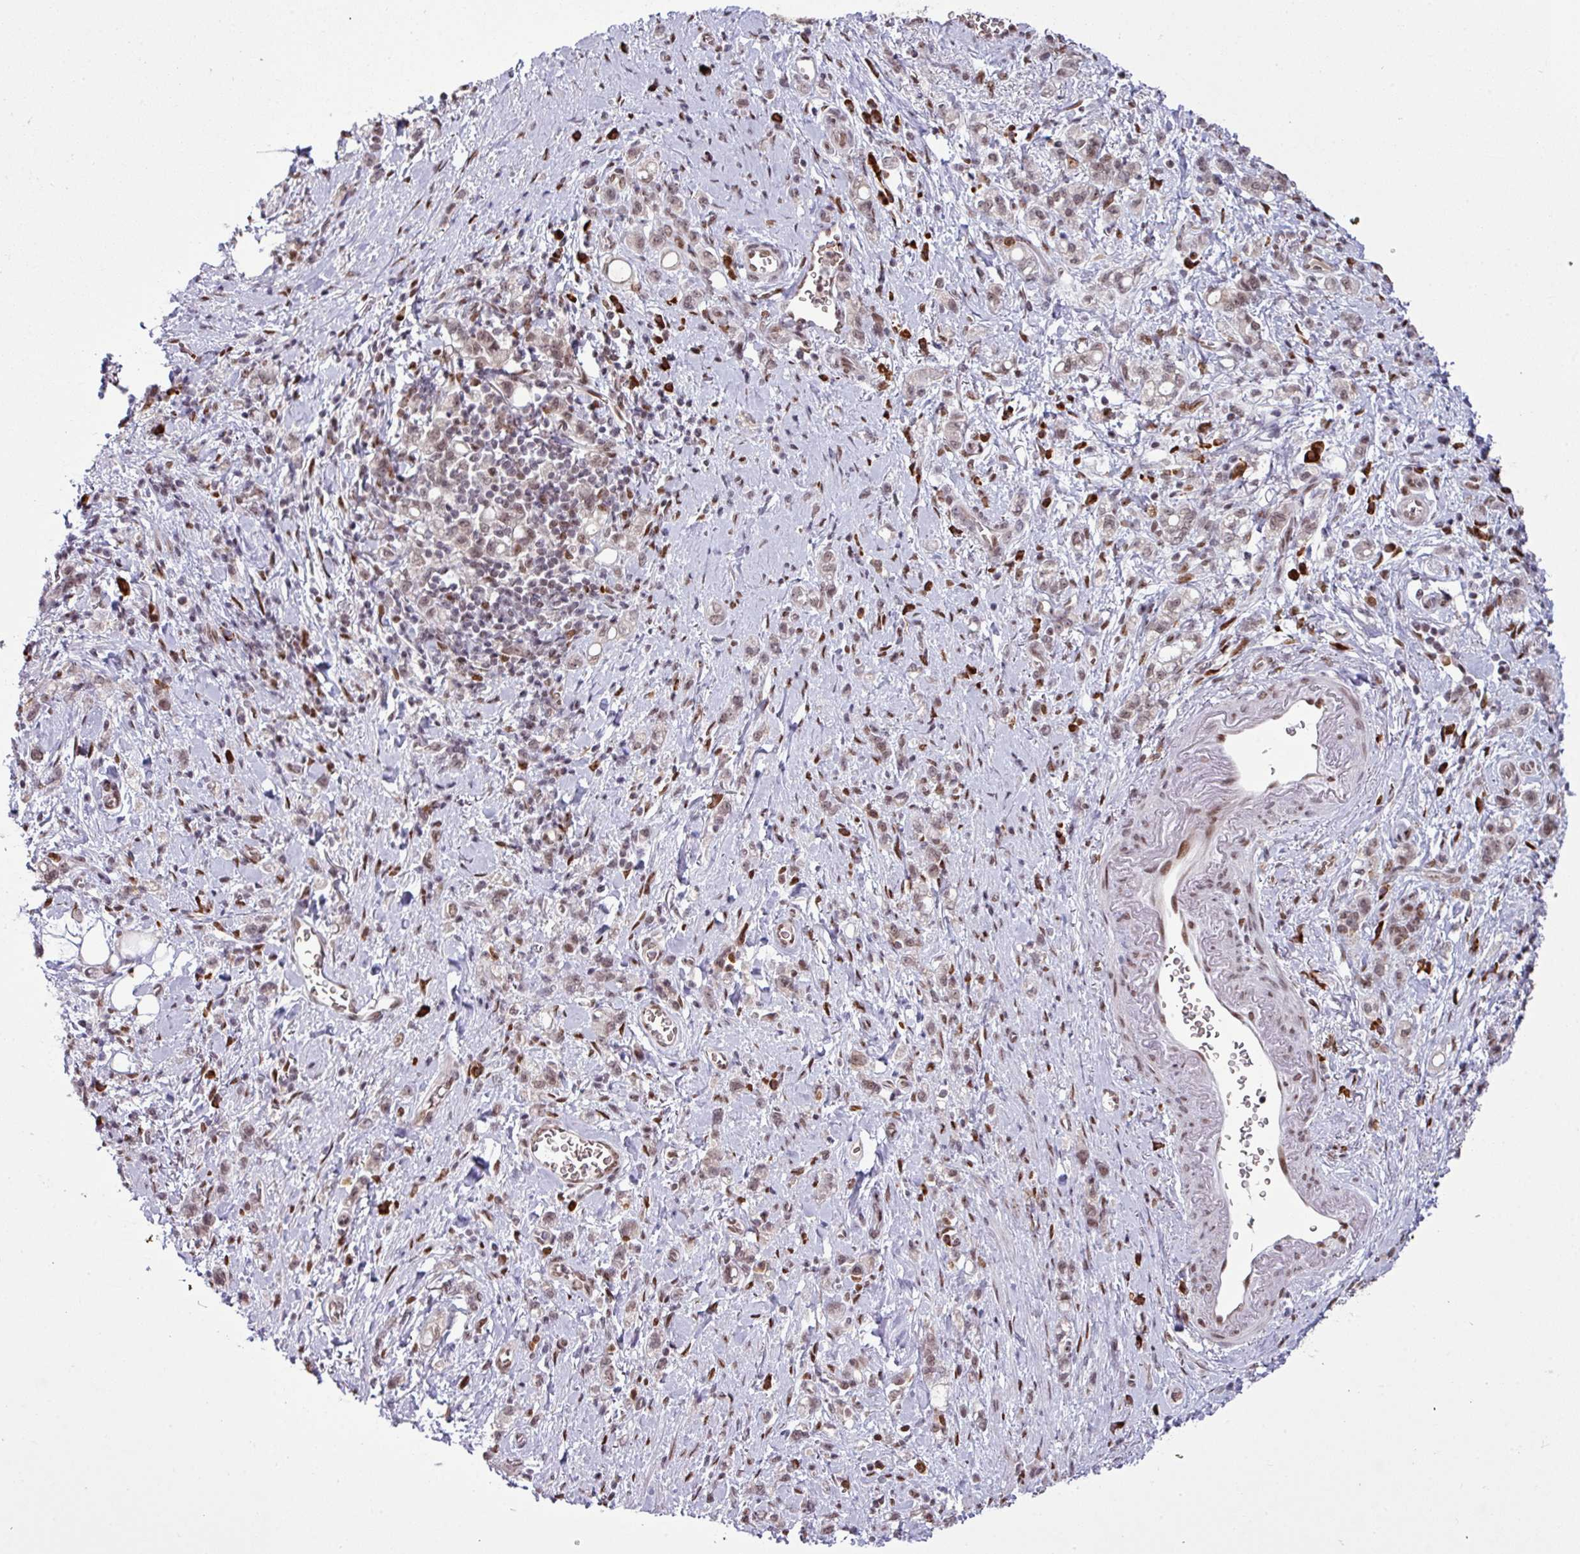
{"staining": {"intensity": "weak", "quantity": ">75%", "location": "nuclear"}, "tissue": "stomach cancer", "cell_type": "Tumor cells", "image_type": "cancer", "snomed": [{"axis": "morphology", "description": "Adenocarcinoma, NOS"}, {"axis": "topography", "description": "Stomach"}], "caption": "The photomicrograph displays a brown stain indicating the presence of a protein in the nuclear of tumor cells in stomach cancer. (DAB (3,3'-diaminobenzidine) = brown stain, brightfield microscopy at high magnification).", "gene": "PRDM5", "patient": {"sex": "male", "age": 77}}